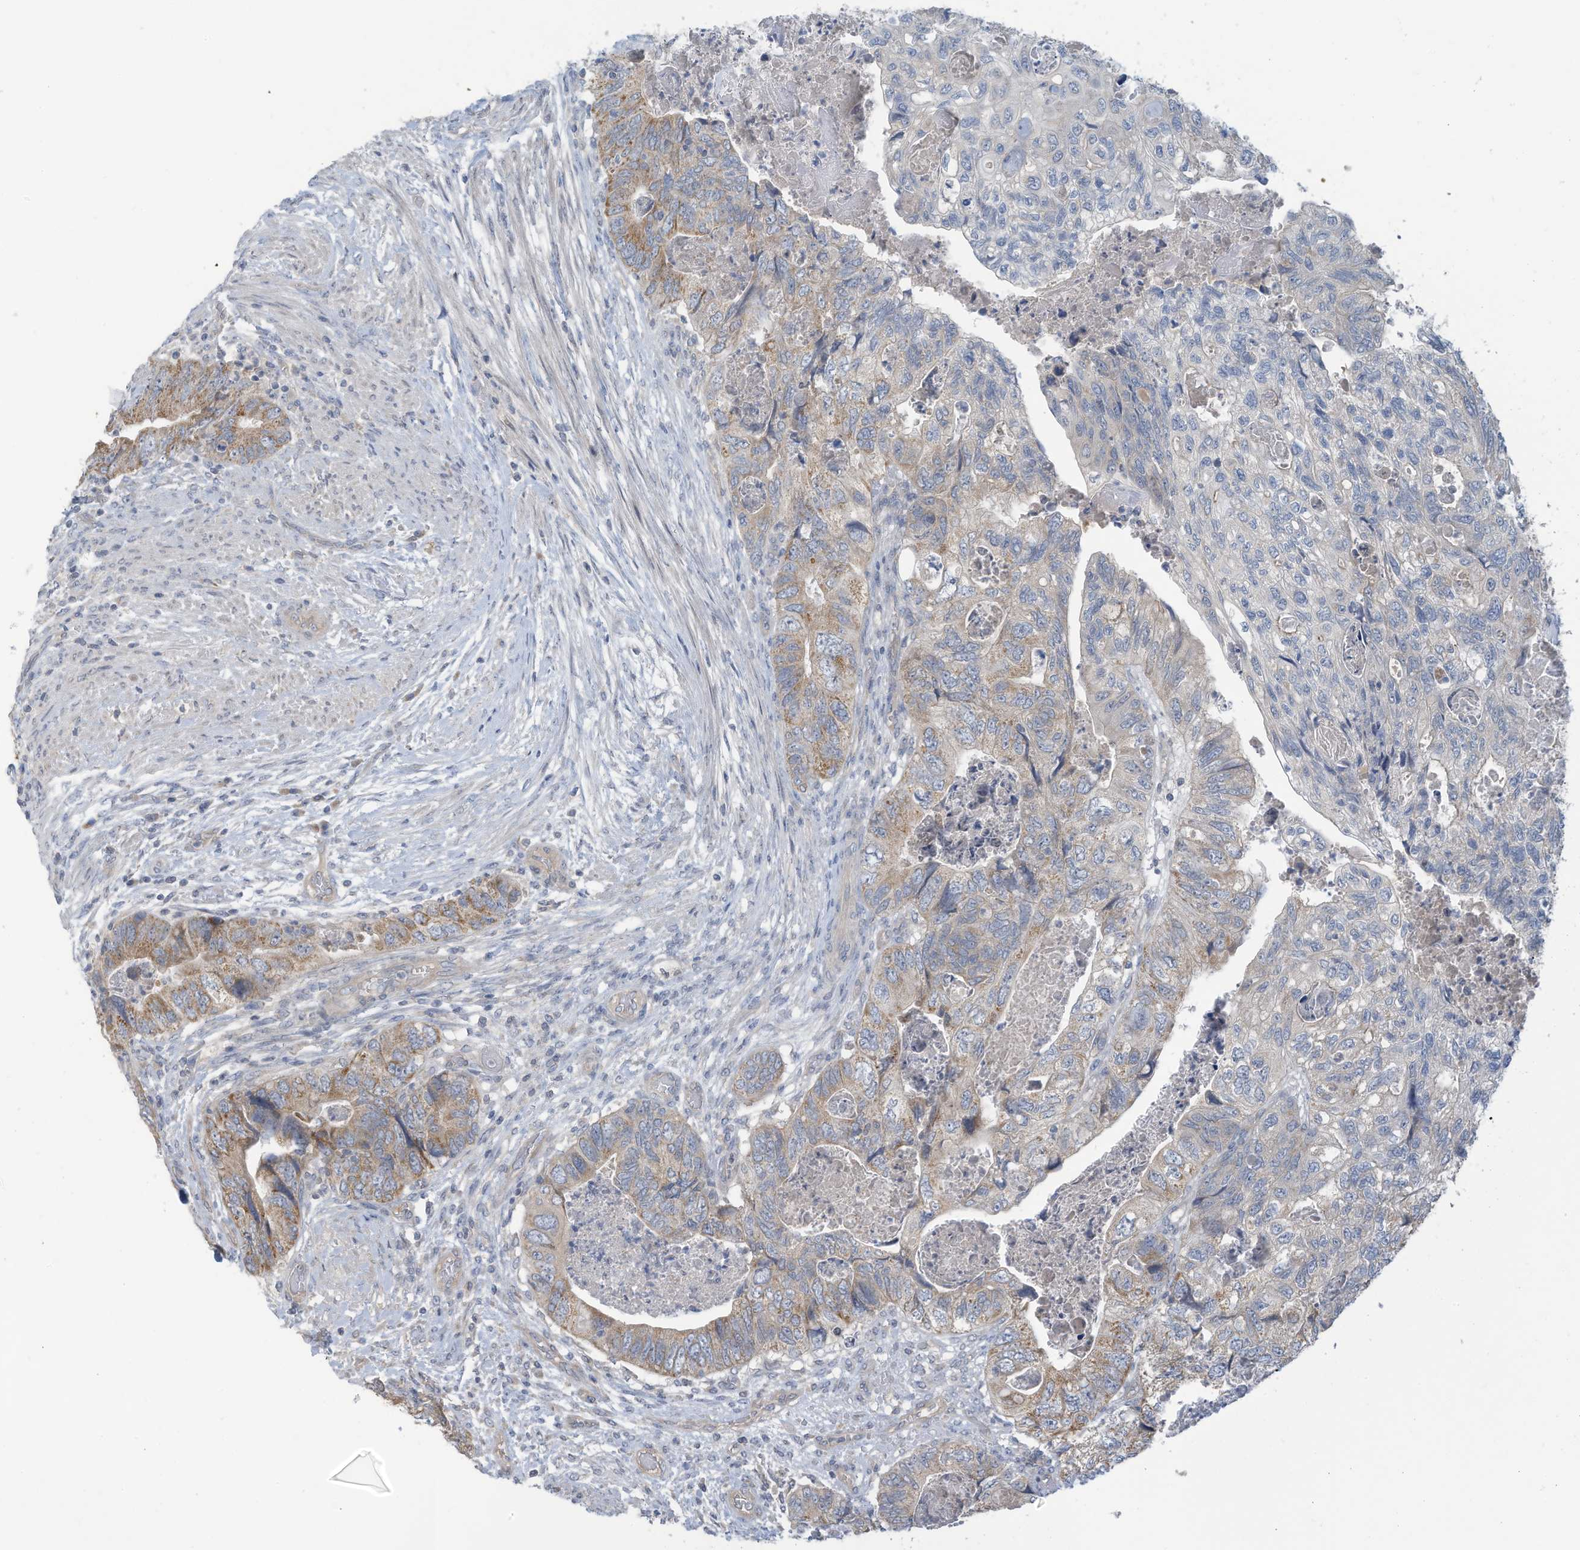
{"staining": {"intensity": "weak", "quantity": "<25%", "location": "cytoplasmic/membranous"}, "tissue": "colorectal cancer", "cell_type": "Tumor cells", "image_type": "cancer", "snomed": [{"axis": "morphology", "description": "Adenocarcinoma, NOS"}, {"axis": "topography", "description": "Rectum"}], "caption": "Colorectal adenocarcinoma was stained to show a protein in brown. There is no significant expression in tumor cells.", "gene": "SCGB1D2", "patient": {"sex": "male", "age": 63}}